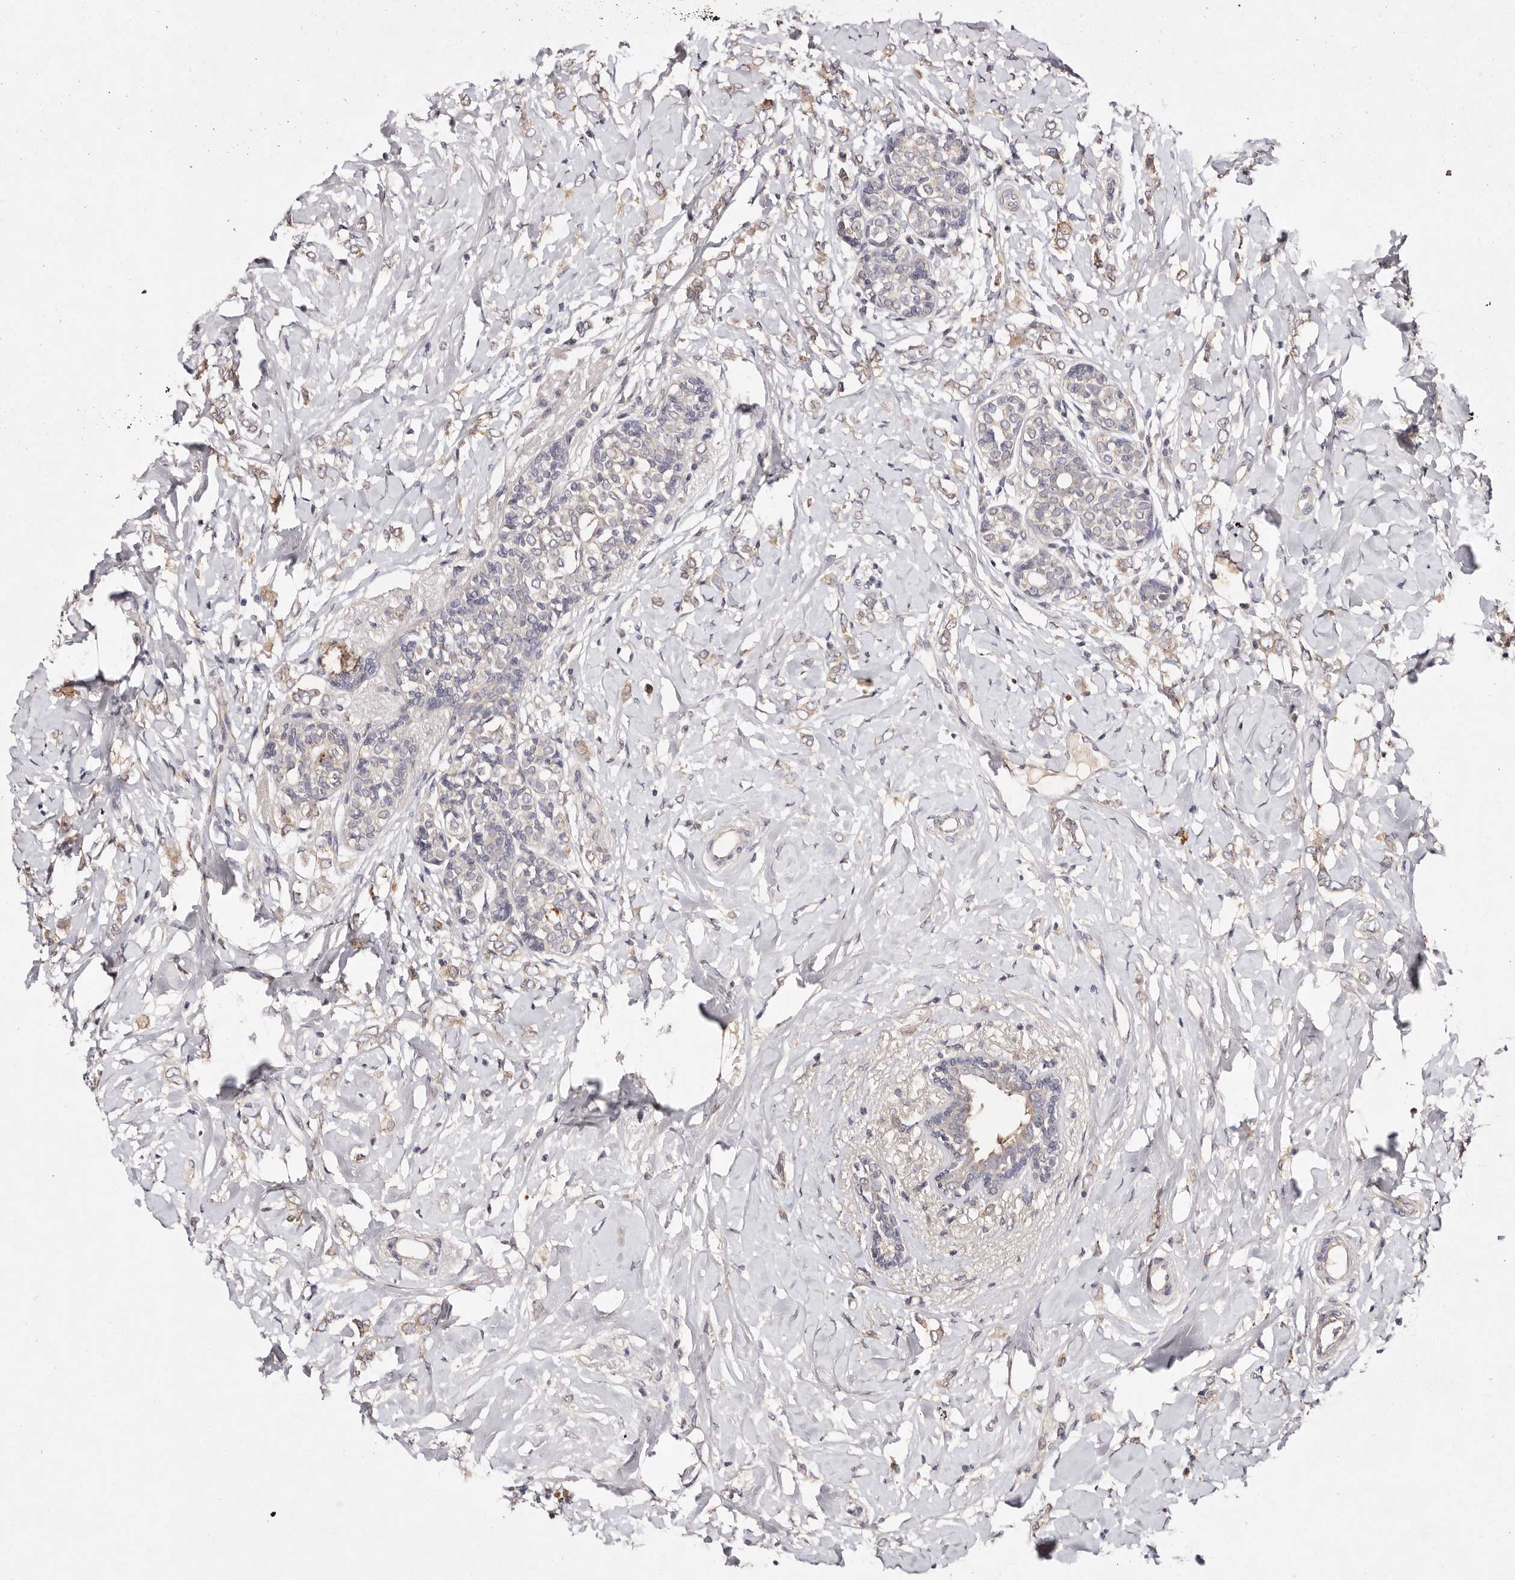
{"staining": {"intensity": "weak", "quantity": "<25%", "location": "cytoplasmic/membranous"}, "tissue": "breast cancer", "cell_type": "Tumor cells", "image_type": "cancer", "snomed": [{"axis": "morphology", "description": "Normal tissue, NOS"}, {"axis": "morphology", "description": "Lobular carcinoma"}, {"axis": "topography", "description": "Breast"}], "caption": "The histopathology image exhibits no staining of tumor cells in breast cancer.", "gene": "TSC2", "patient": {"sex": "female", "age": 47}}